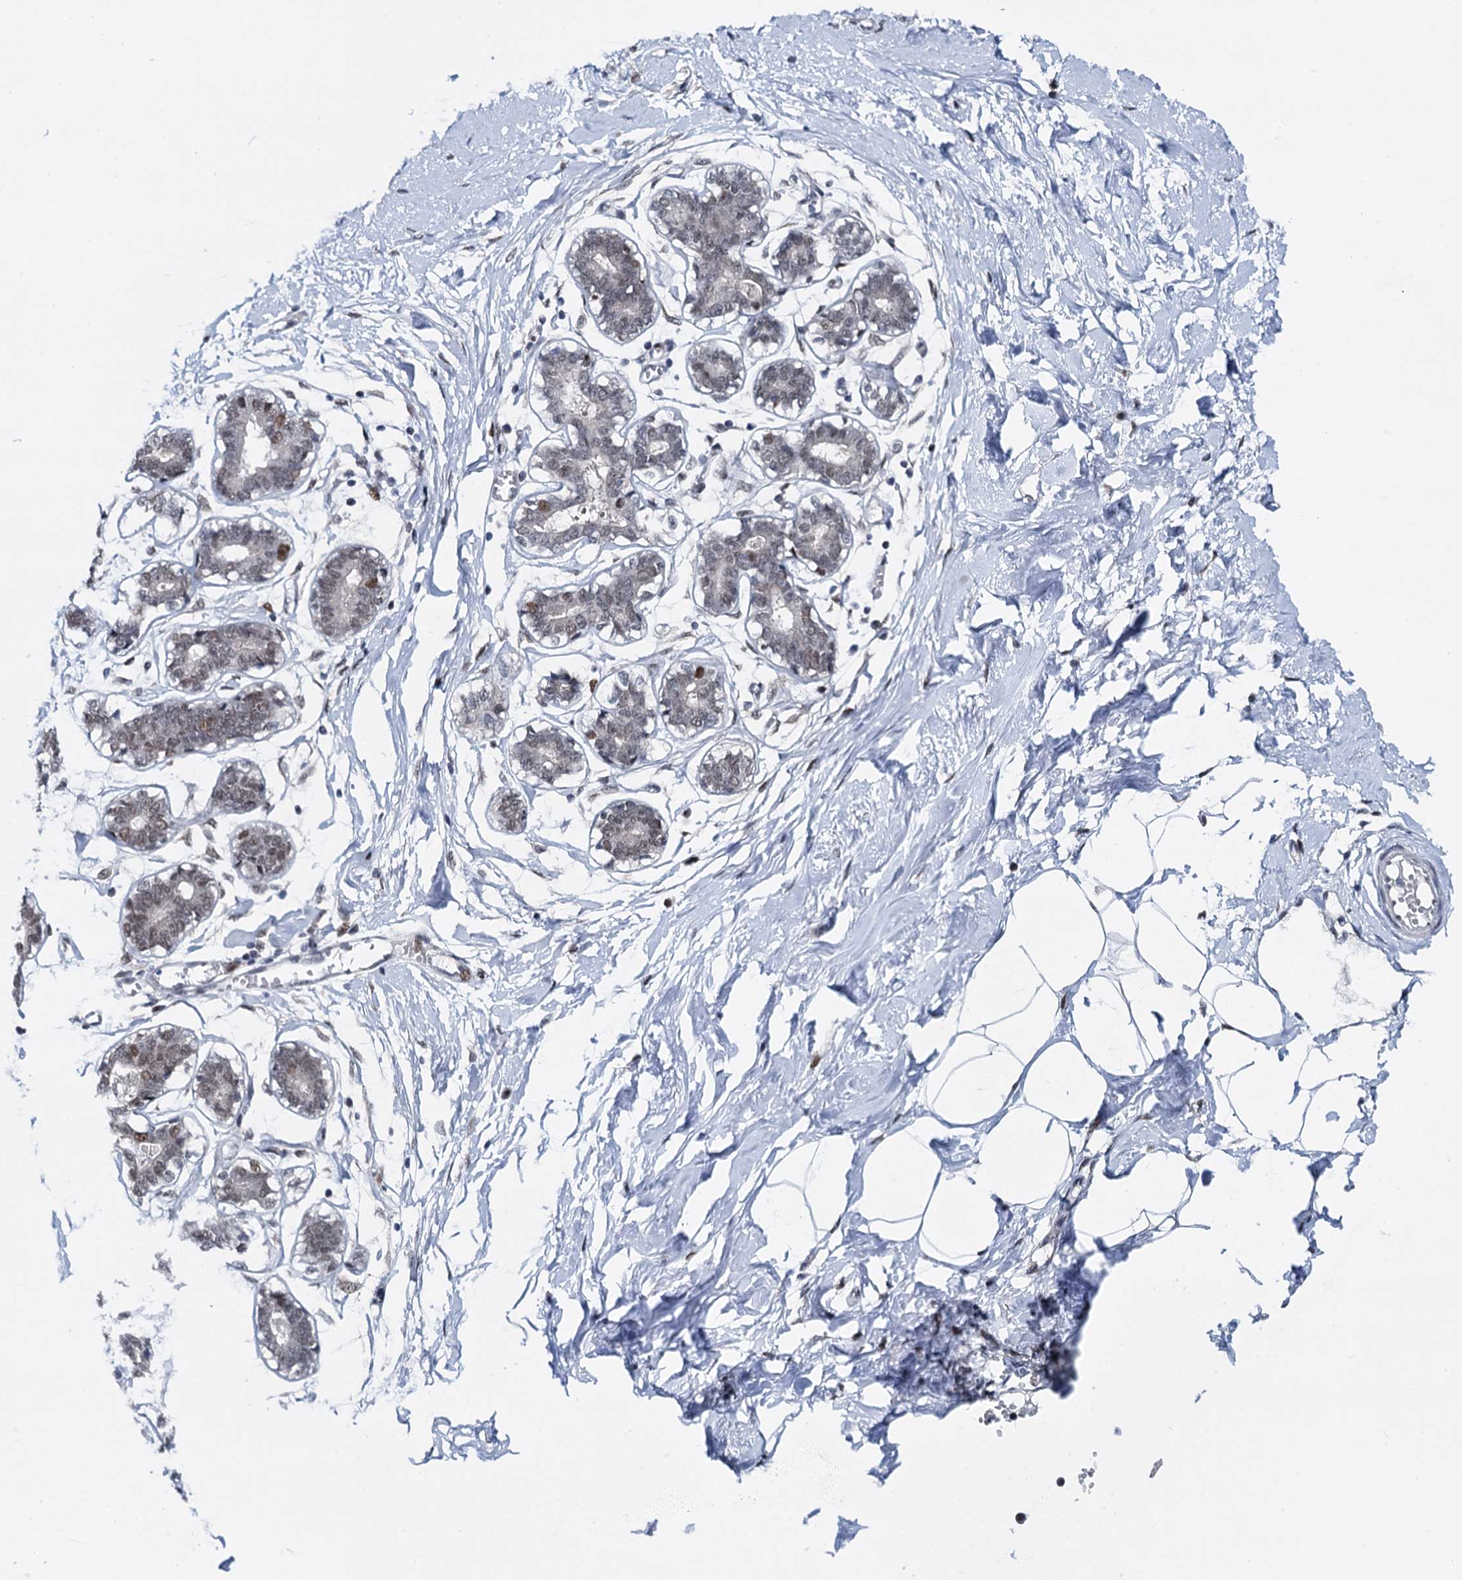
{"staining": {"intensity": "moderate", "quantity": "25%-75%", "location": "nuclear"}, "tissue": "breast", "cell_type": "Adipocytes", "image_type": "normal", "snomed": [{"axis": "morphology", "description": "Normal tissue, NOS"}, {"axis": "topography", "description": "Breast"}], "caption": "This histopathology image reveals immunohistochemistry staining of unremarkable breast, with medium moderate nuclear staining in approximately 25%-75% of adipocytes.", "gene": "RUFY2", "patient": {"sex": "female", "age": 27}}